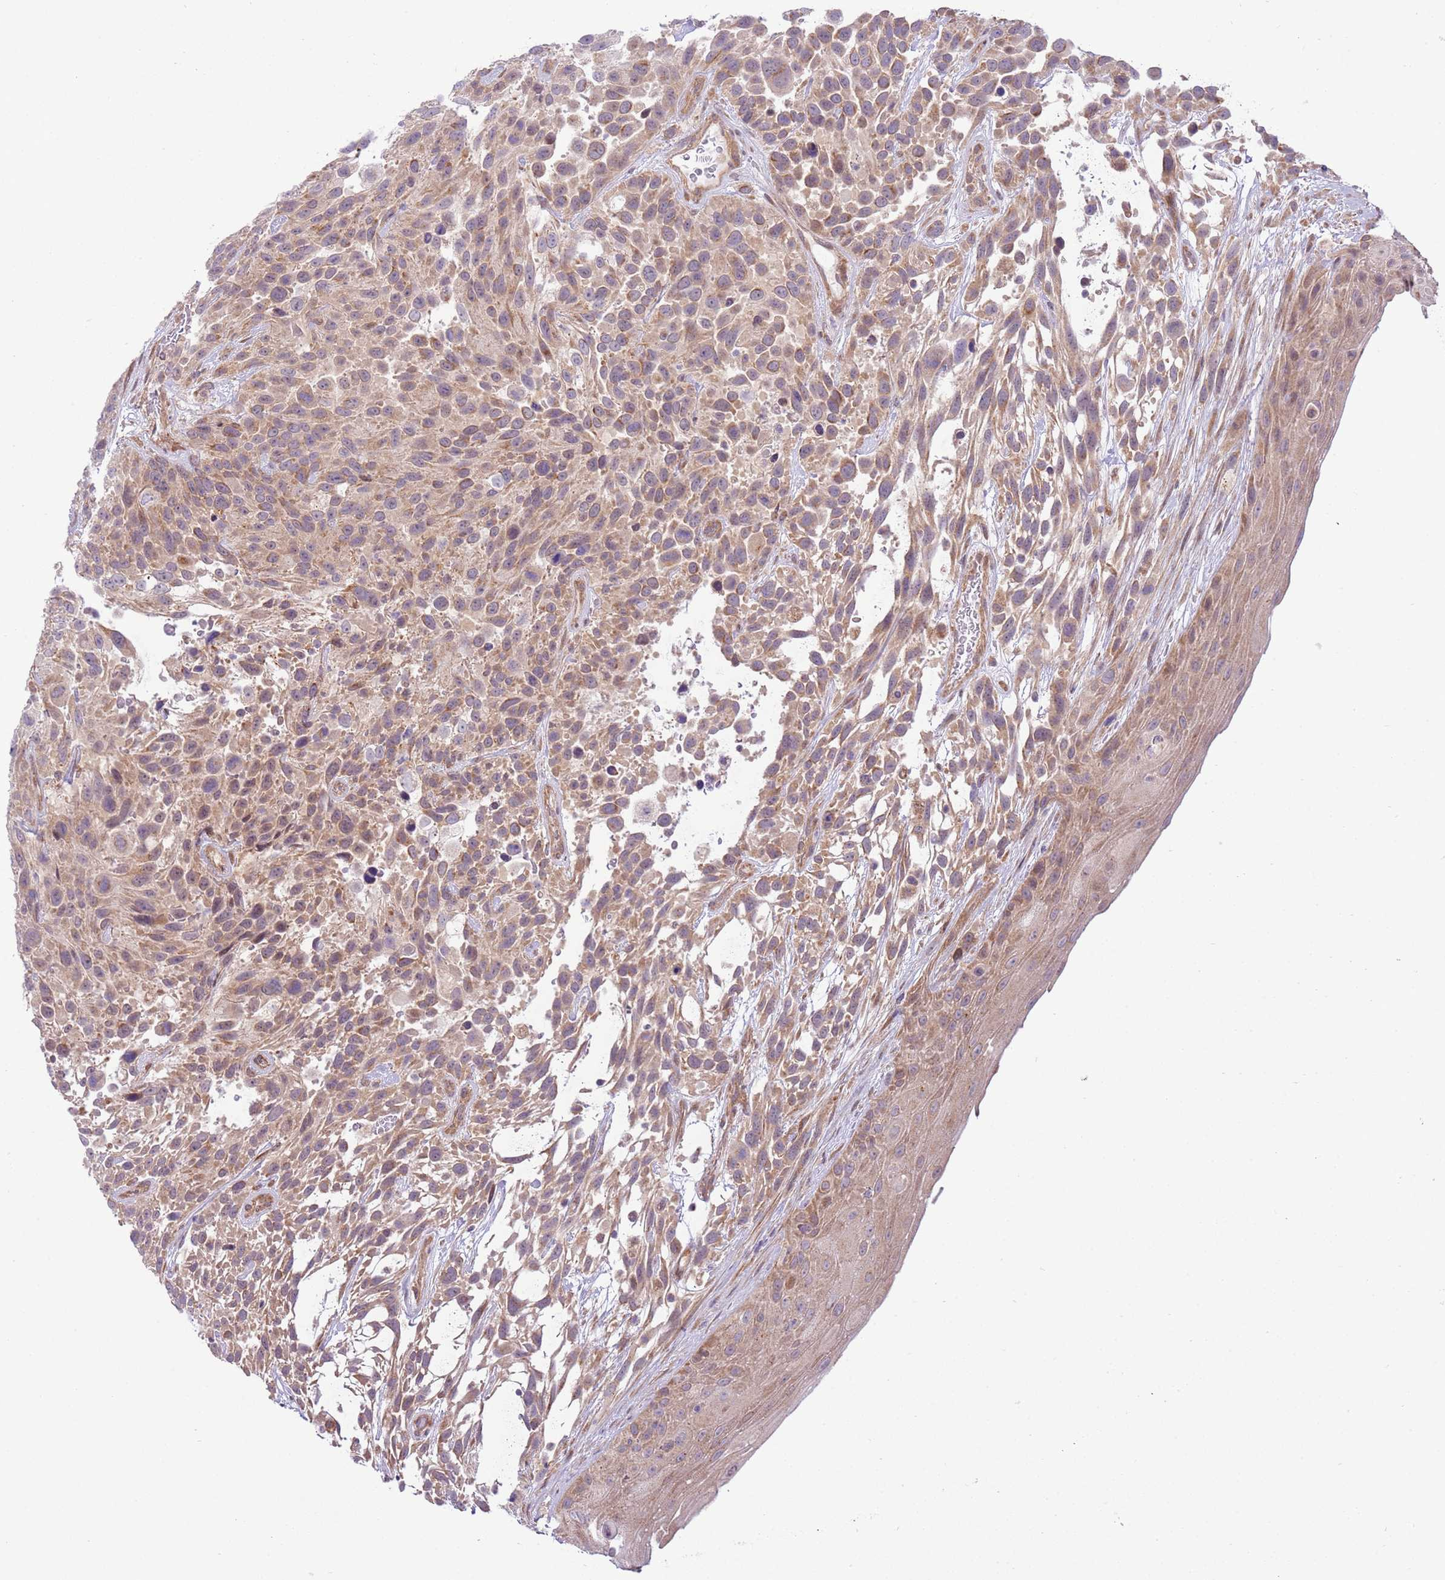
{"staining": {"intensity": "weak", "quantity": ">75%", "location": "cytoplasmic/membranous"}, "tissue": "urothelial cancer", "cell_type": "Tumor cells", "image_type": "cancer", "snomed": [{"axis": "morphology", "description": "Urothelial carcinoma, High grade"}, {"axis": "topography", "description": "Urinary bladder"}], "caption": "DAB immunohistochemical staining of urothelial cancer demonstrates weak cytoplasmic/membranous protein expression in about >75% of tumor cells.", "gene": "SCARA3", "patient": {"sex": "female", "age": 70}}